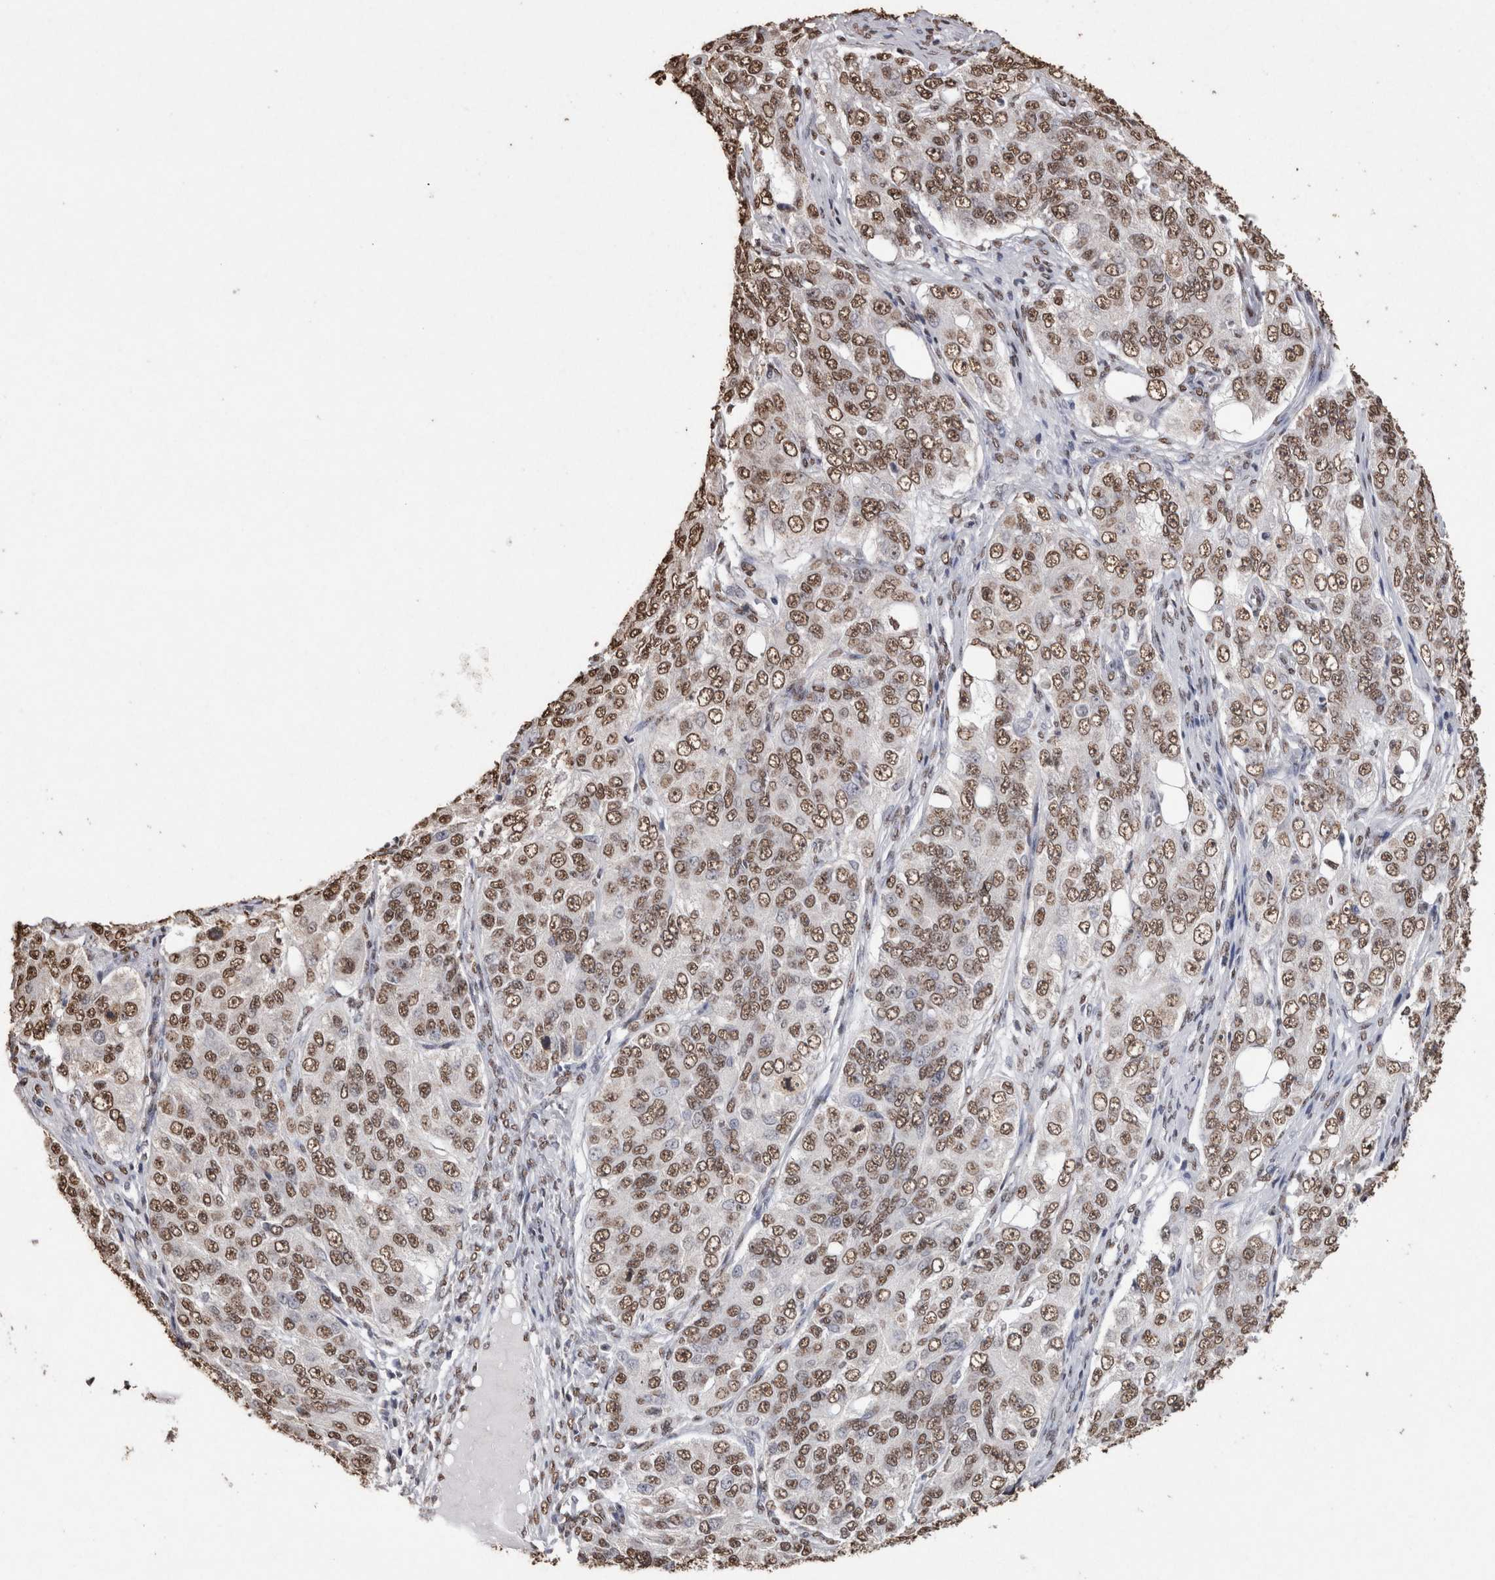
{"staining": {"intensity": "moderate", "quantity": ">75%", "location": "nuclear"}, "tissue": "ovarian cancer", "cell_type": "Tumor cells", "image_type": "cancer", "snomed": [{"axis": "morphology", "description": "Carcinoma, endometroid"}, {"axis": "topography", "description": "Ovary"}], "caption": "Ovarian endometroid carcinoma was stained to show a protein in brown. There is medium levels of moderate nuclear positivity in approximately >75% of tumor cells.", "gene": "NTHL1", "patient": {"sex": "female", "age": 51}}